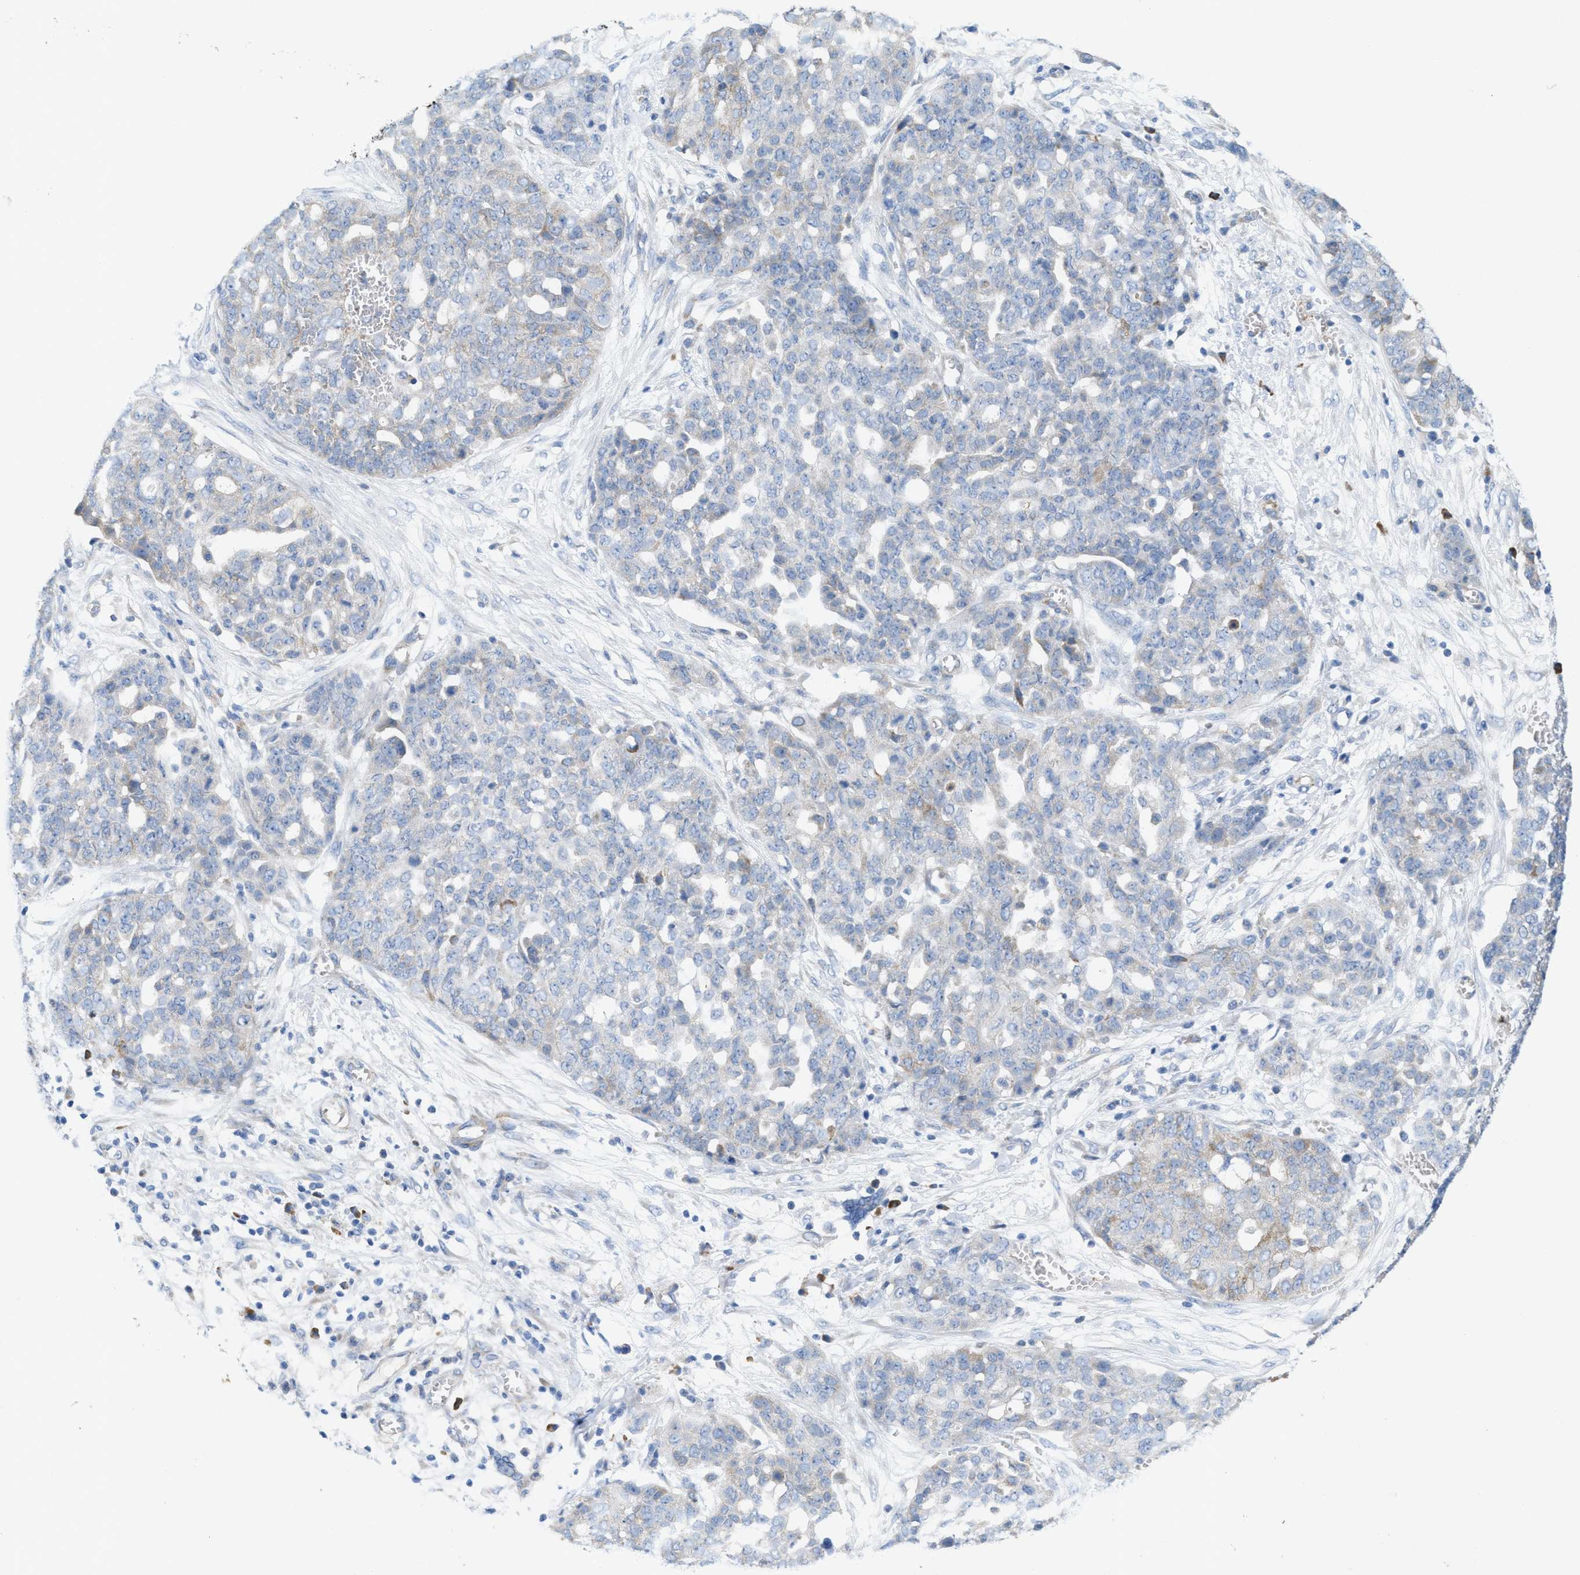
{"staining": {"intensity": "negative", "quantity": "none", "location": "none"}, "tissue": "ovarian cancer", "cell_type": "Tumor cells", "image_type": "cancer", "snomed": [{"axis": "morphology", "description": "Cystadenocarcinoma, serous, NOS"}, {"axis": "topography", "description": "Soft tissue"}, {"axis": "topography", "description": "Ovary"}], "caption": "Histopathology image shows no protein staining in tumor cells of ovarian cancer tissue. (DAB immunohistochemistry (IHC), high magnification).", "gene": "DYNC2I1", "patient": {"sex": "female", "age": 57}}